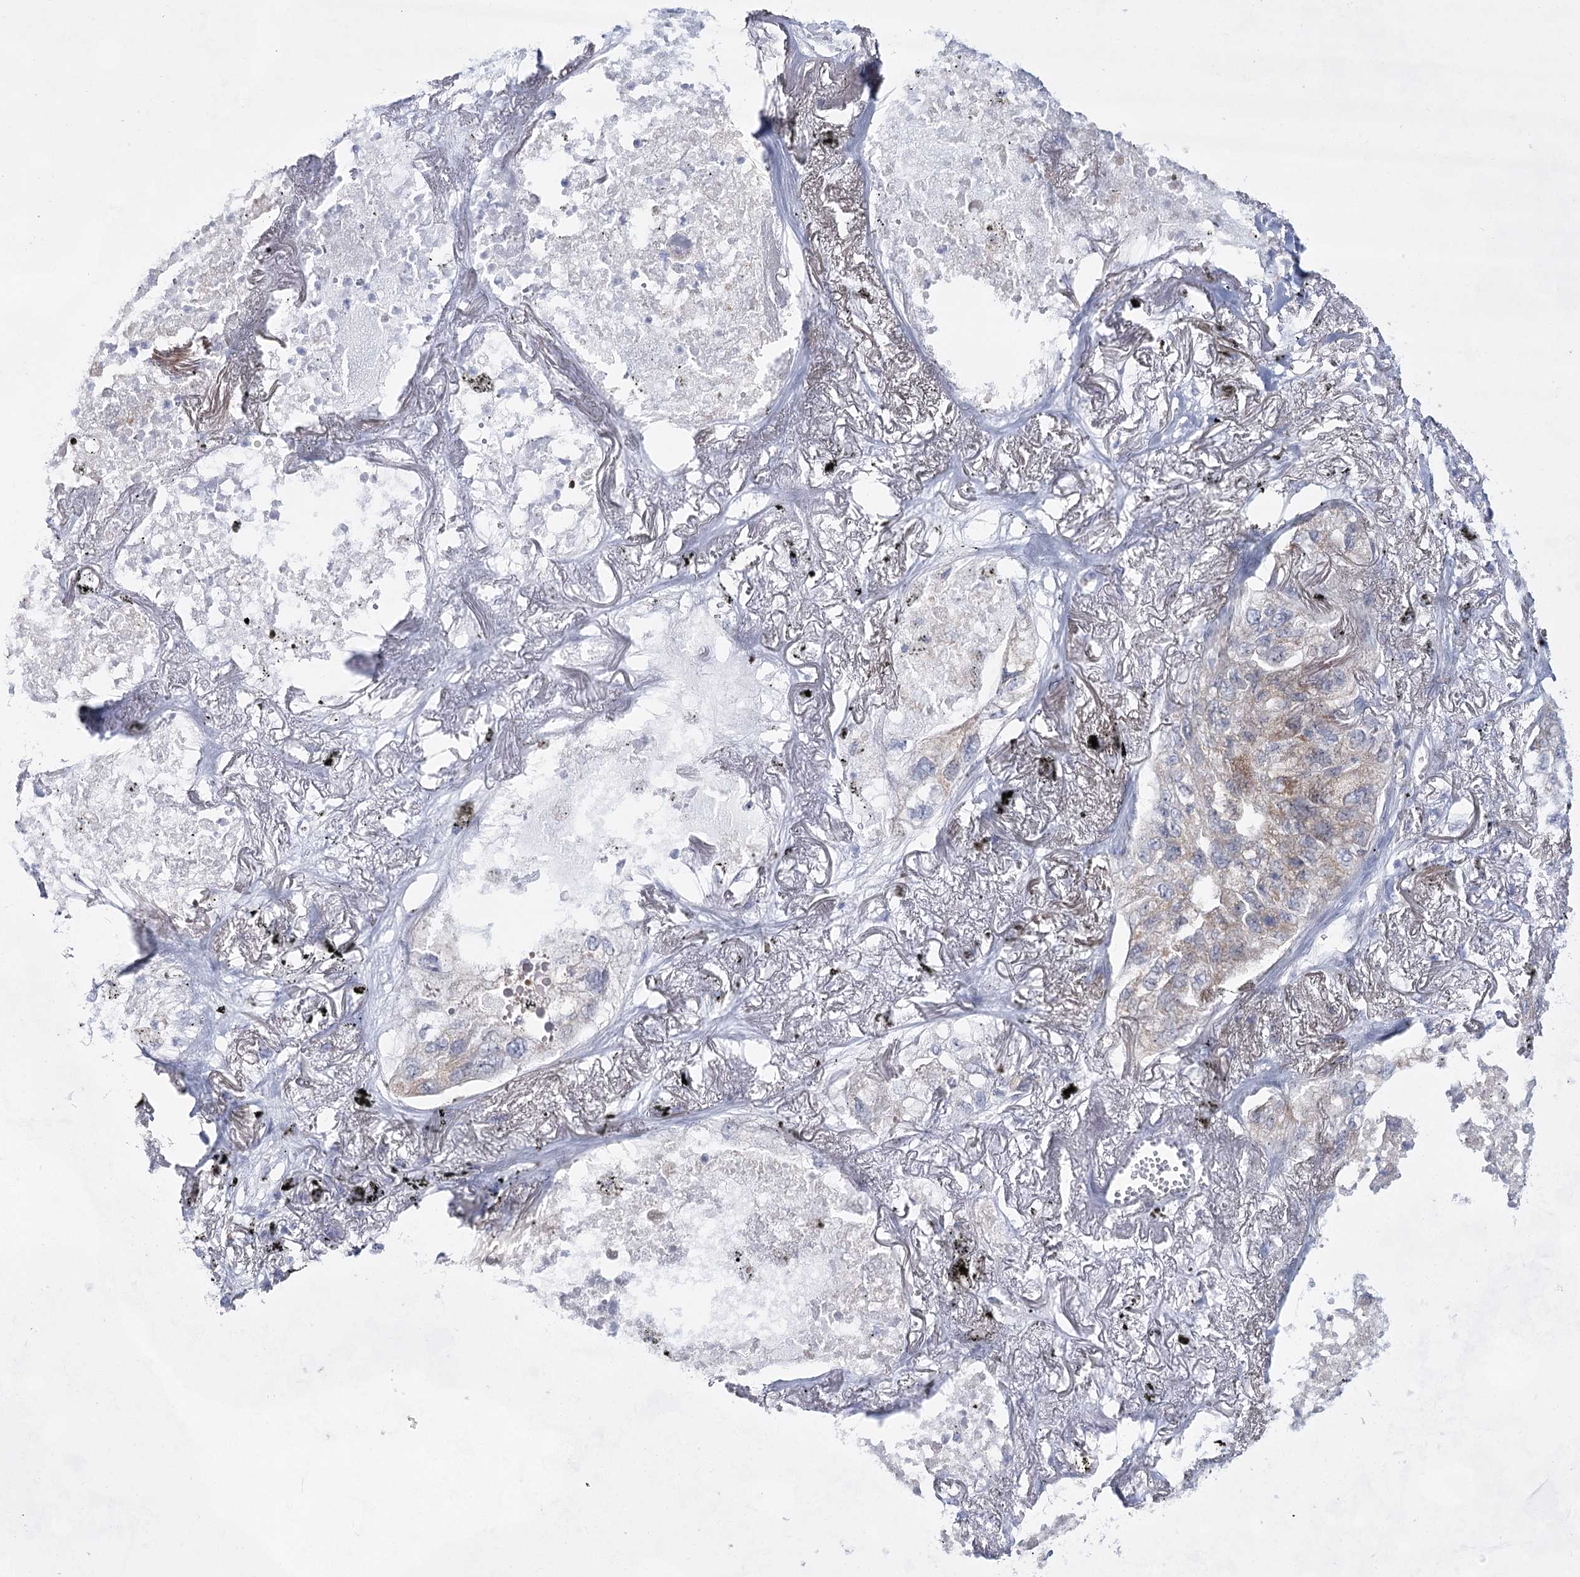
{"staining": {"intensity": "weak", "quantity": "<25%", "location": "cytoplasmic/membranous"}, "tissue": "lung cancer", "cell_type": "Tumor cells", "image_type": "cancer", "snomed": [{"axis": "morphology", "description": "Adenocarcinoma, NOS"}, {"axis": "topography", "description": "Lung"}], "caption": "This micrograph is of lung cancer stained with IHC to label a protein in brown with the nuclei are counter-stained blue. There is no positivity in tumor cells.", "gene": "BPHL", "patient": {"sex": "male", "age": 65}}